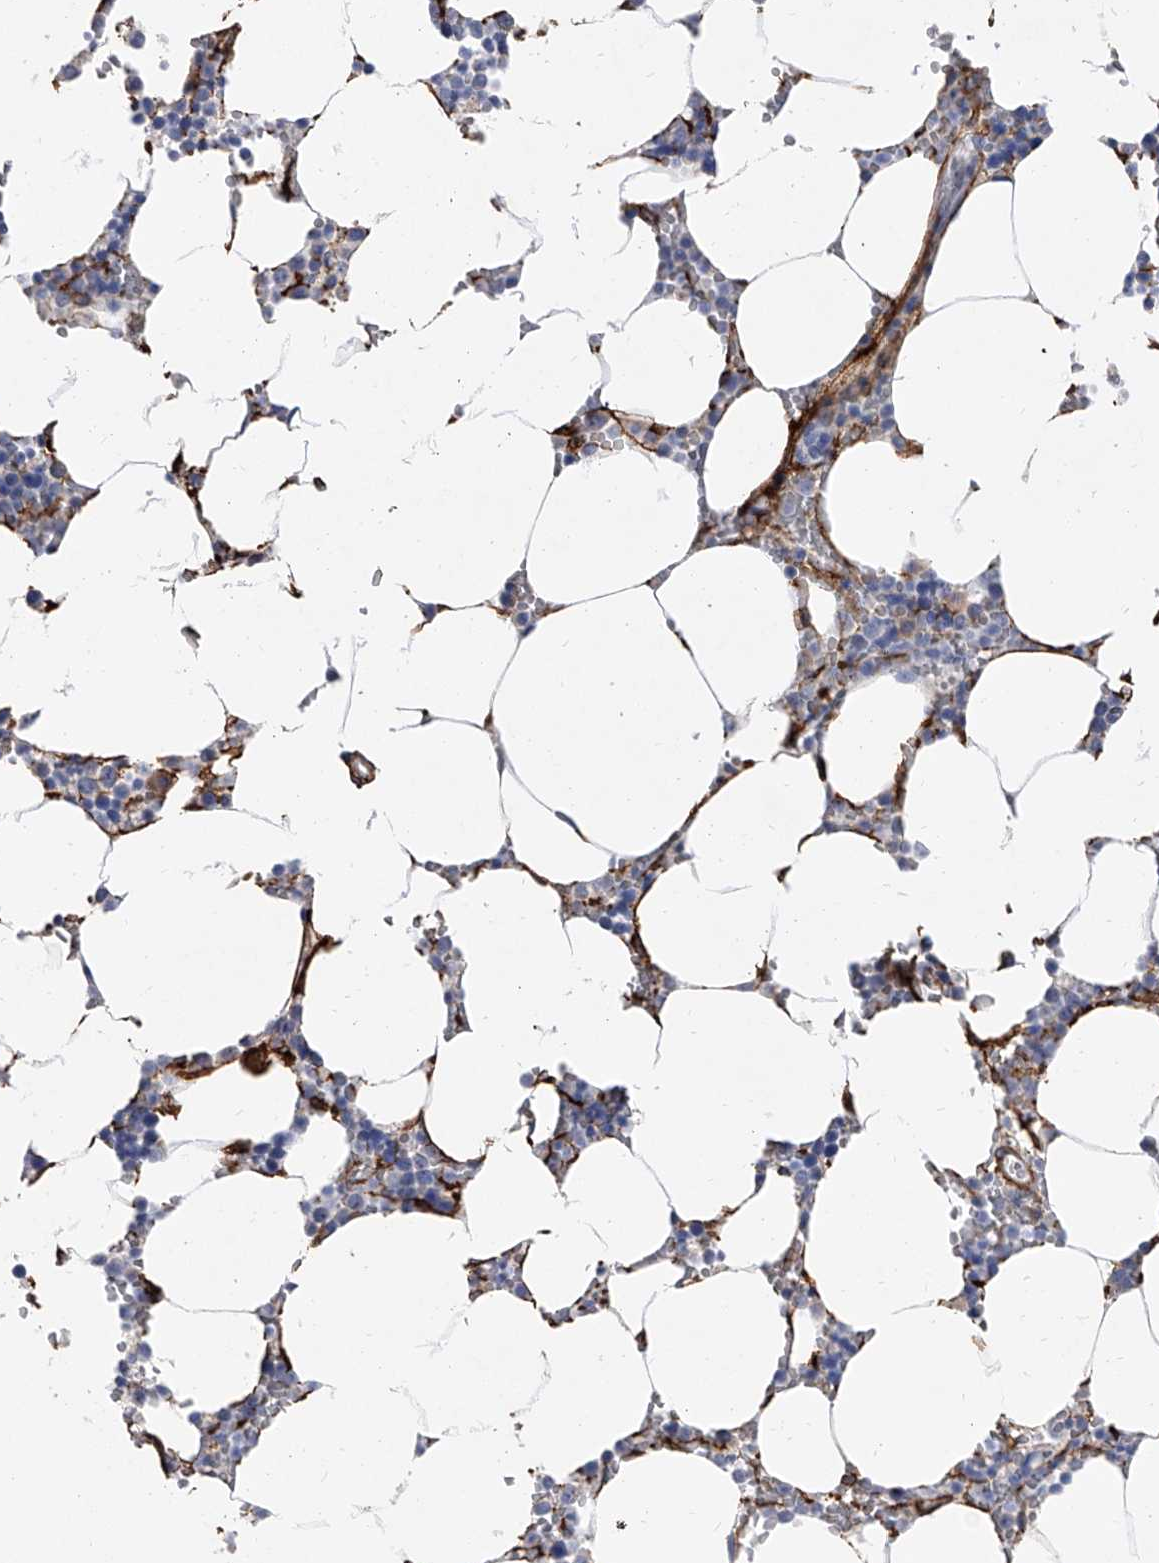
{"staining": {"intensity": "negative", "quantity": "none", "location": "none"}, "tissue": "bone marrow", "cell_type": "Hematopoietic cells", "image_type": "normal", "snomed": [{"axis": "morphology", "description": "Normal tissue, NOS"}, {"axis": "topography", "description": "Bone marrow"}], "caption": "High magnification brightfield microscopy of normal bone marrow stained with DAB (brown) and counterstained with hematoxylin (blue): hematopoietic cells show no significant positivity.", "gene": "ALG14", "patient": {"sex": "male", "age": 70}}